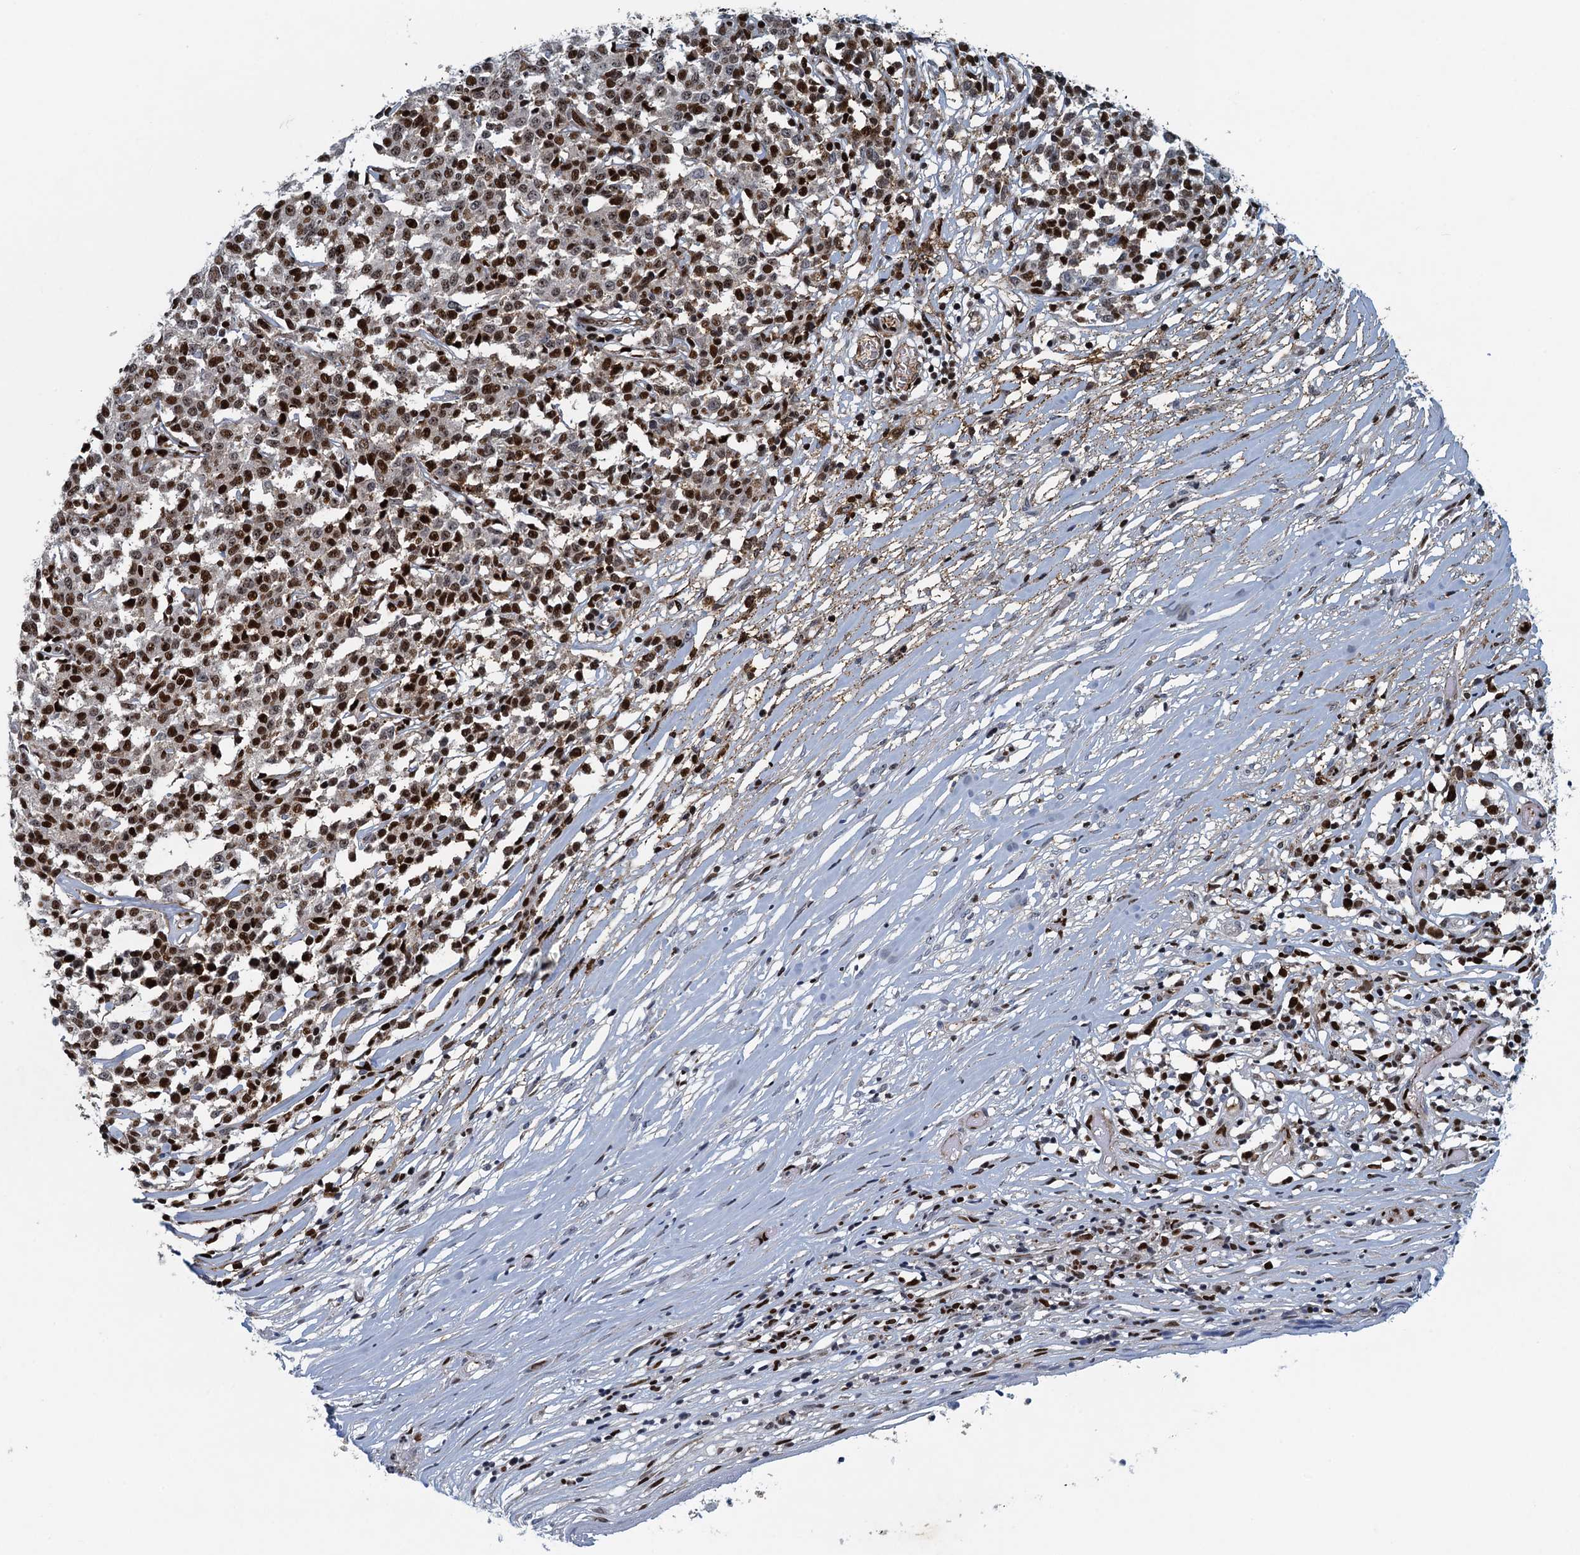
{"staining": {"intensity": "strong", "quantity": "25%-75%", "location": "nuclear"}, "tissue": "lymphoma", "cell_type": "Tumor cells", "image_type": "cancer", "snomed": [{"axis": "morphology", "description": "Malignant lymphoma, non-Hodgkin's type, Low grade"}, {"axis": "topography", "description": "Small intestine"}], "caption": "Lymphoma stained with a protein marker shows strong staining in tumor cells.", "gene": "ANKRD13D", "patient": {"sex": "female", "age": 59}}